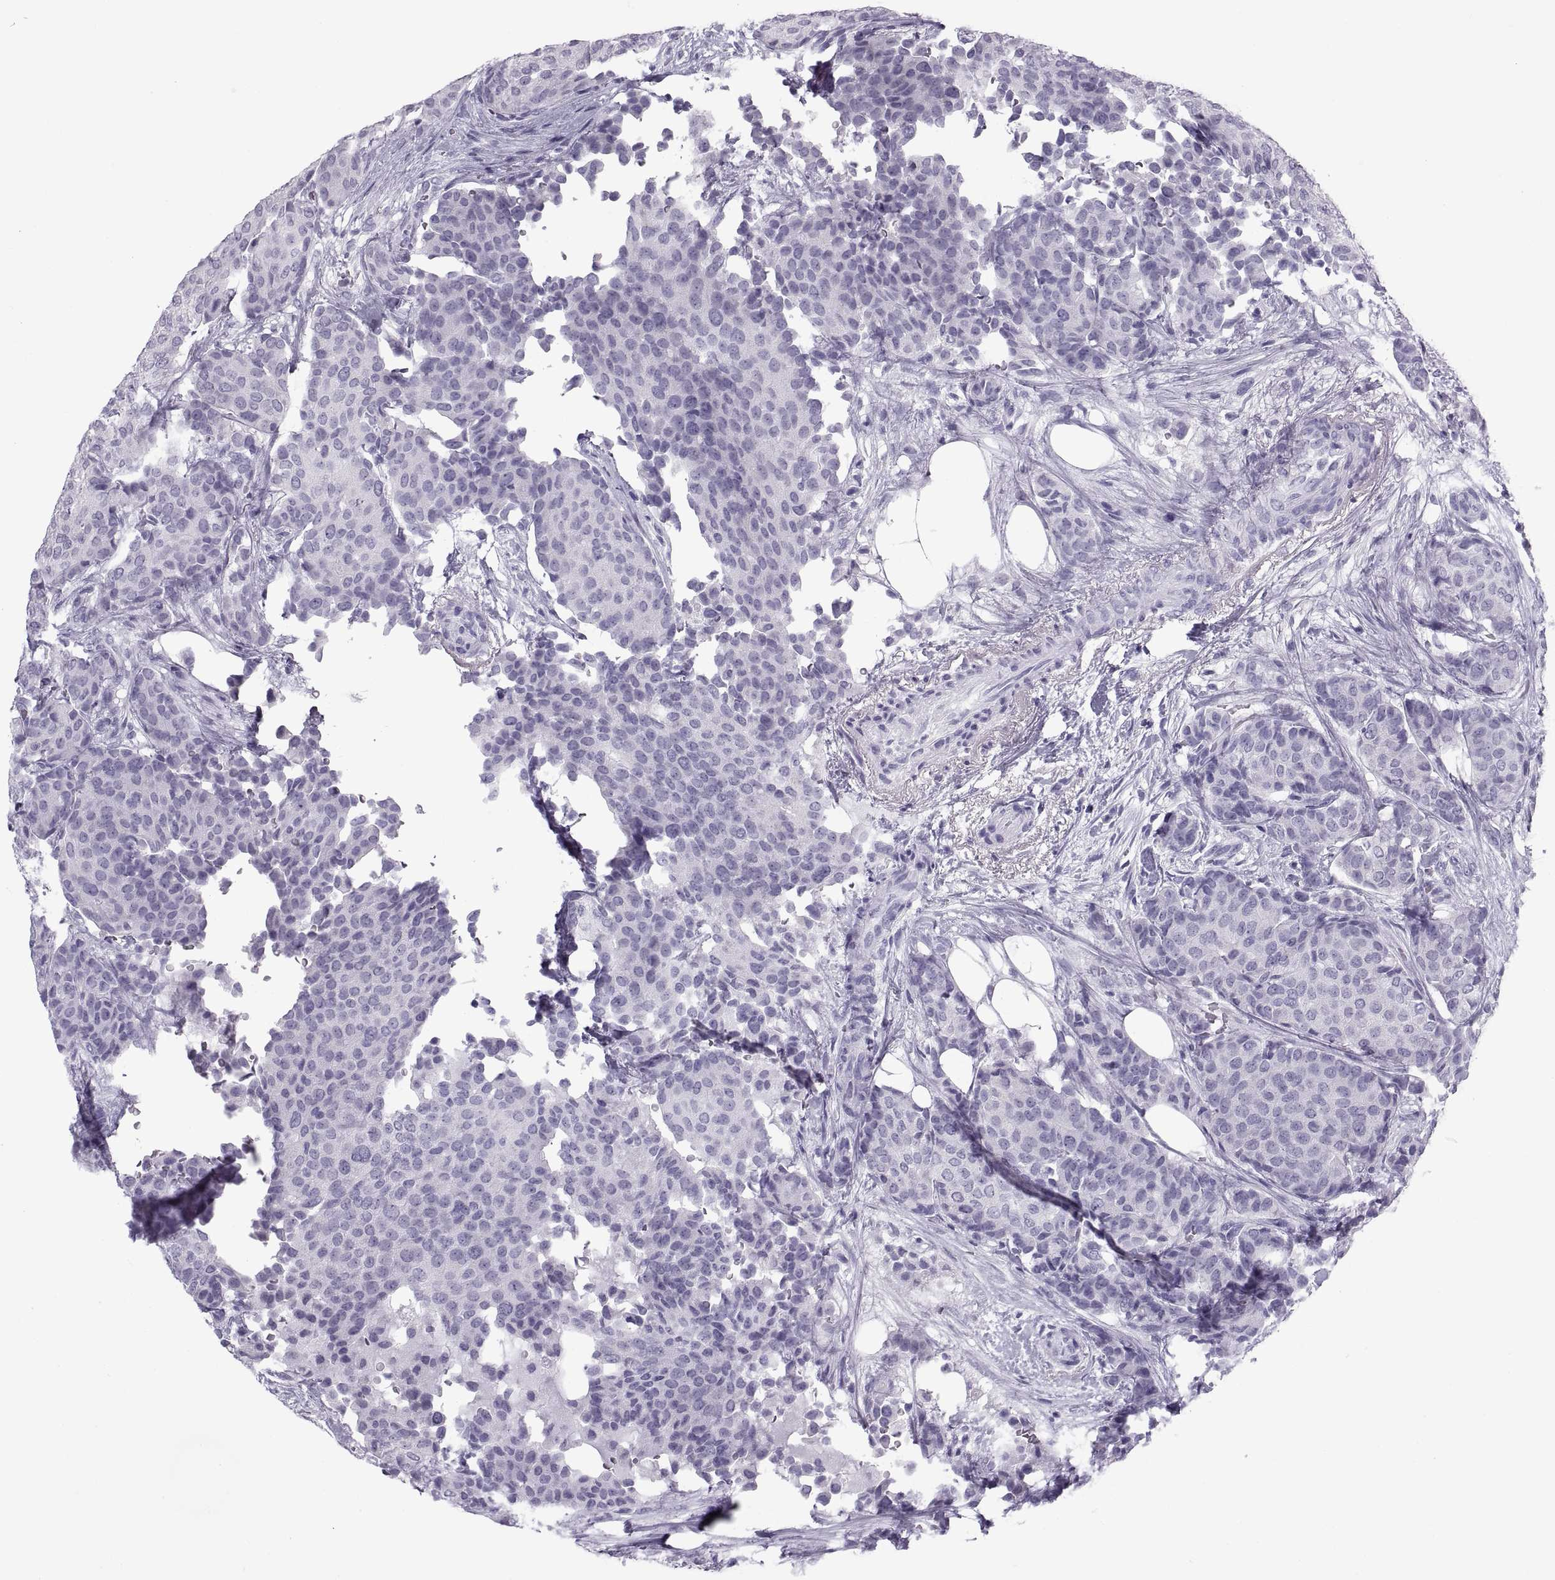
{"staining": {"intensity": "negative", "quantity": "none", "location": "none"}, "tissue": "breast cancer", "cell_type": "Tumor cells", "image_type": "cancer", "snomed": [{"axis": "morphology", "description": "Duct carcinoma"}, {"axis": "topography", "description": "Breast"}], "caption": "Intraductal carcinoma (breast) was stained to show a protein in brown. There is no significant positivity in tumor cells. (DAB immunohistochemistry, high magnification).", "gene": "RLBP1", "patient": {"sex": "female", "age": 75}}